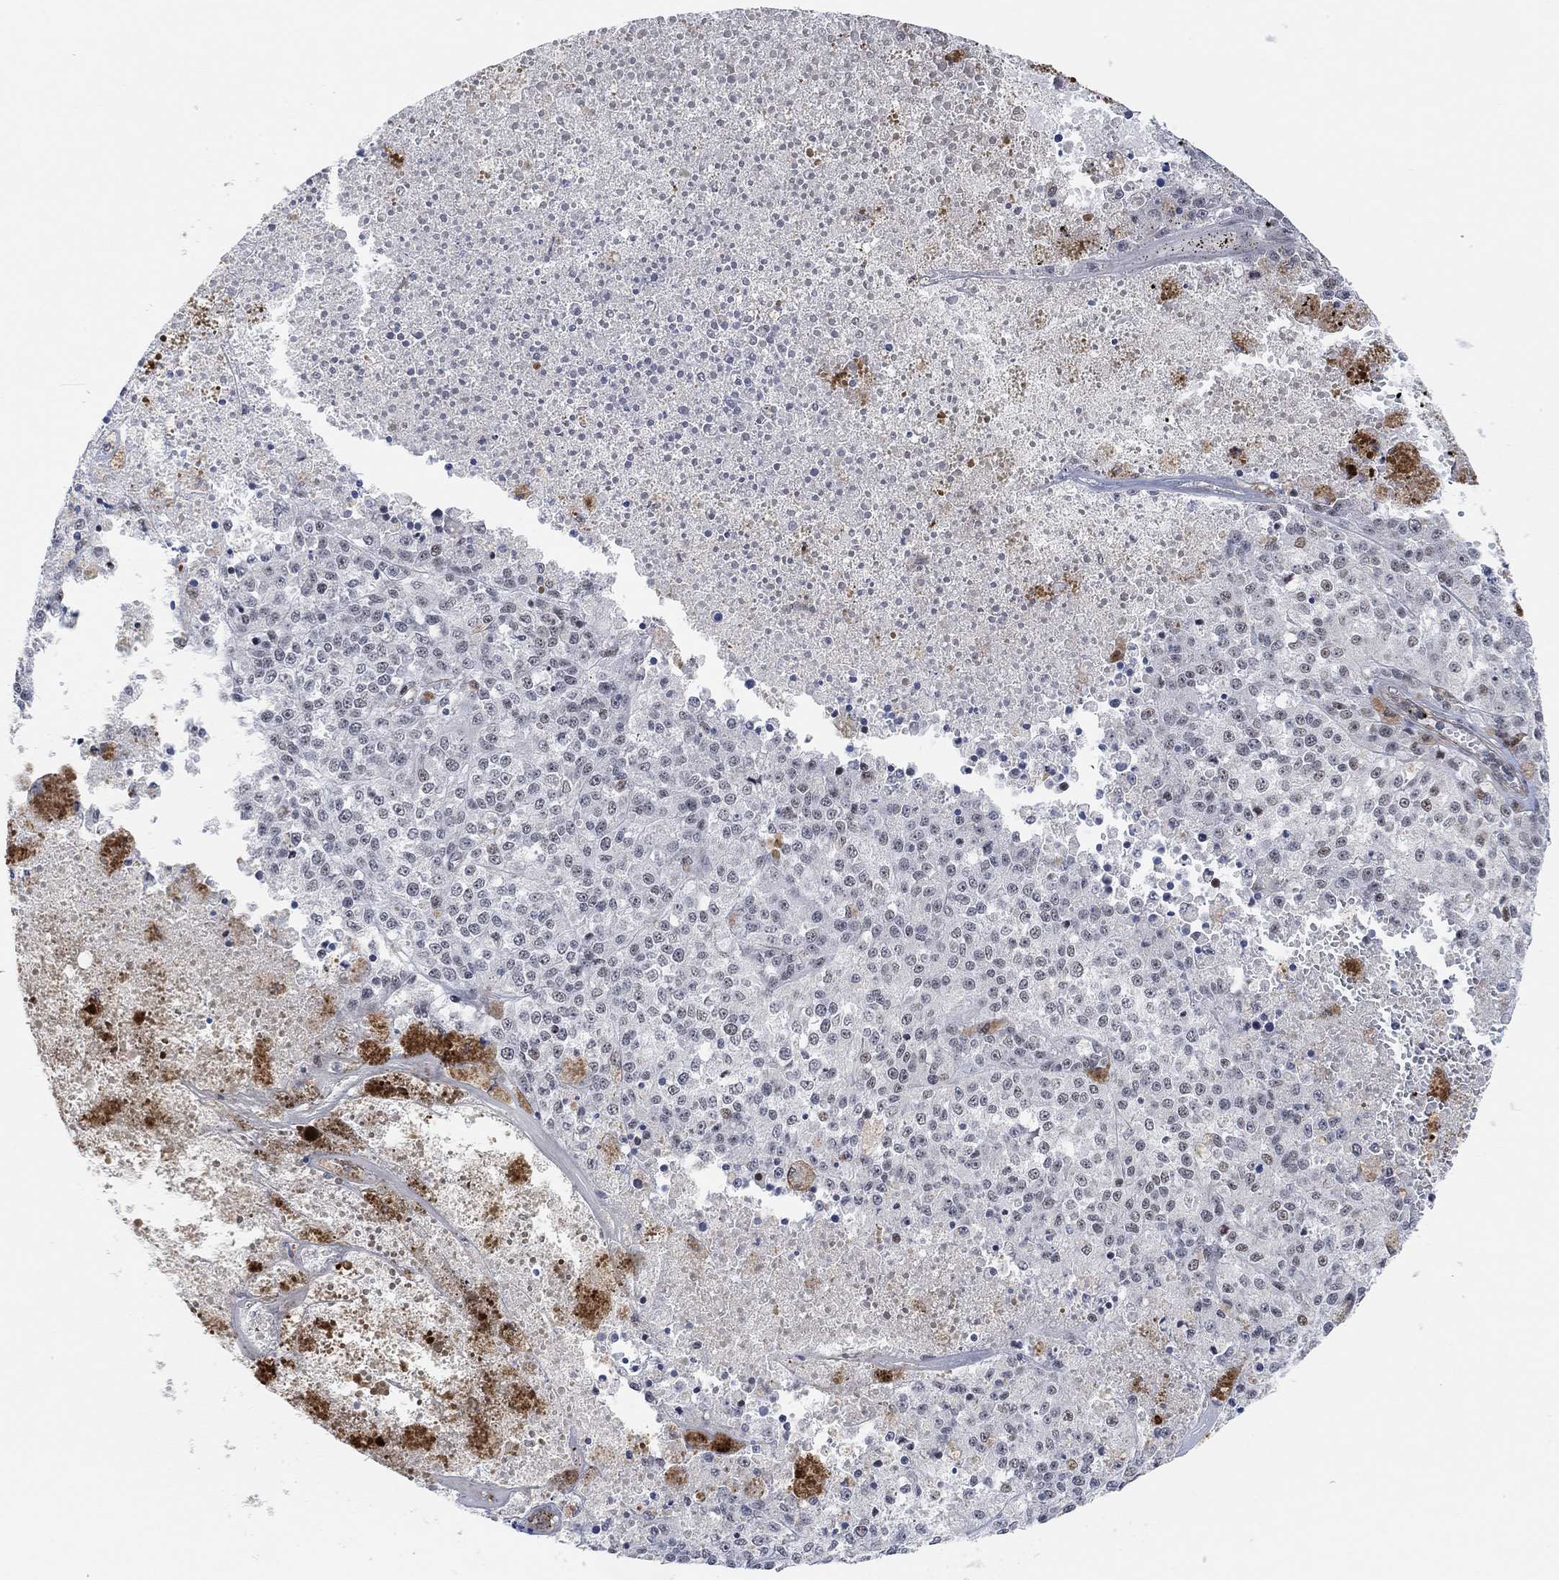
{"staining": {"intensity": "negative", "quantity": "none", "location": "none"}, "tissue": "melanoma", "cell_type": "Tumor cells", "image_type": "cancer", "snomed": [{"axis": "morphology", "description": "Malignant melanoma, Metastatic site"}, {"axis": "topography", "description": "Lymph node"}], "caption": "The image shows no staining of tumor cells in malignant melanoma (metastatic site).", "gene": "PWWP2B", "patient": {"sex": "female", "age": 64}}